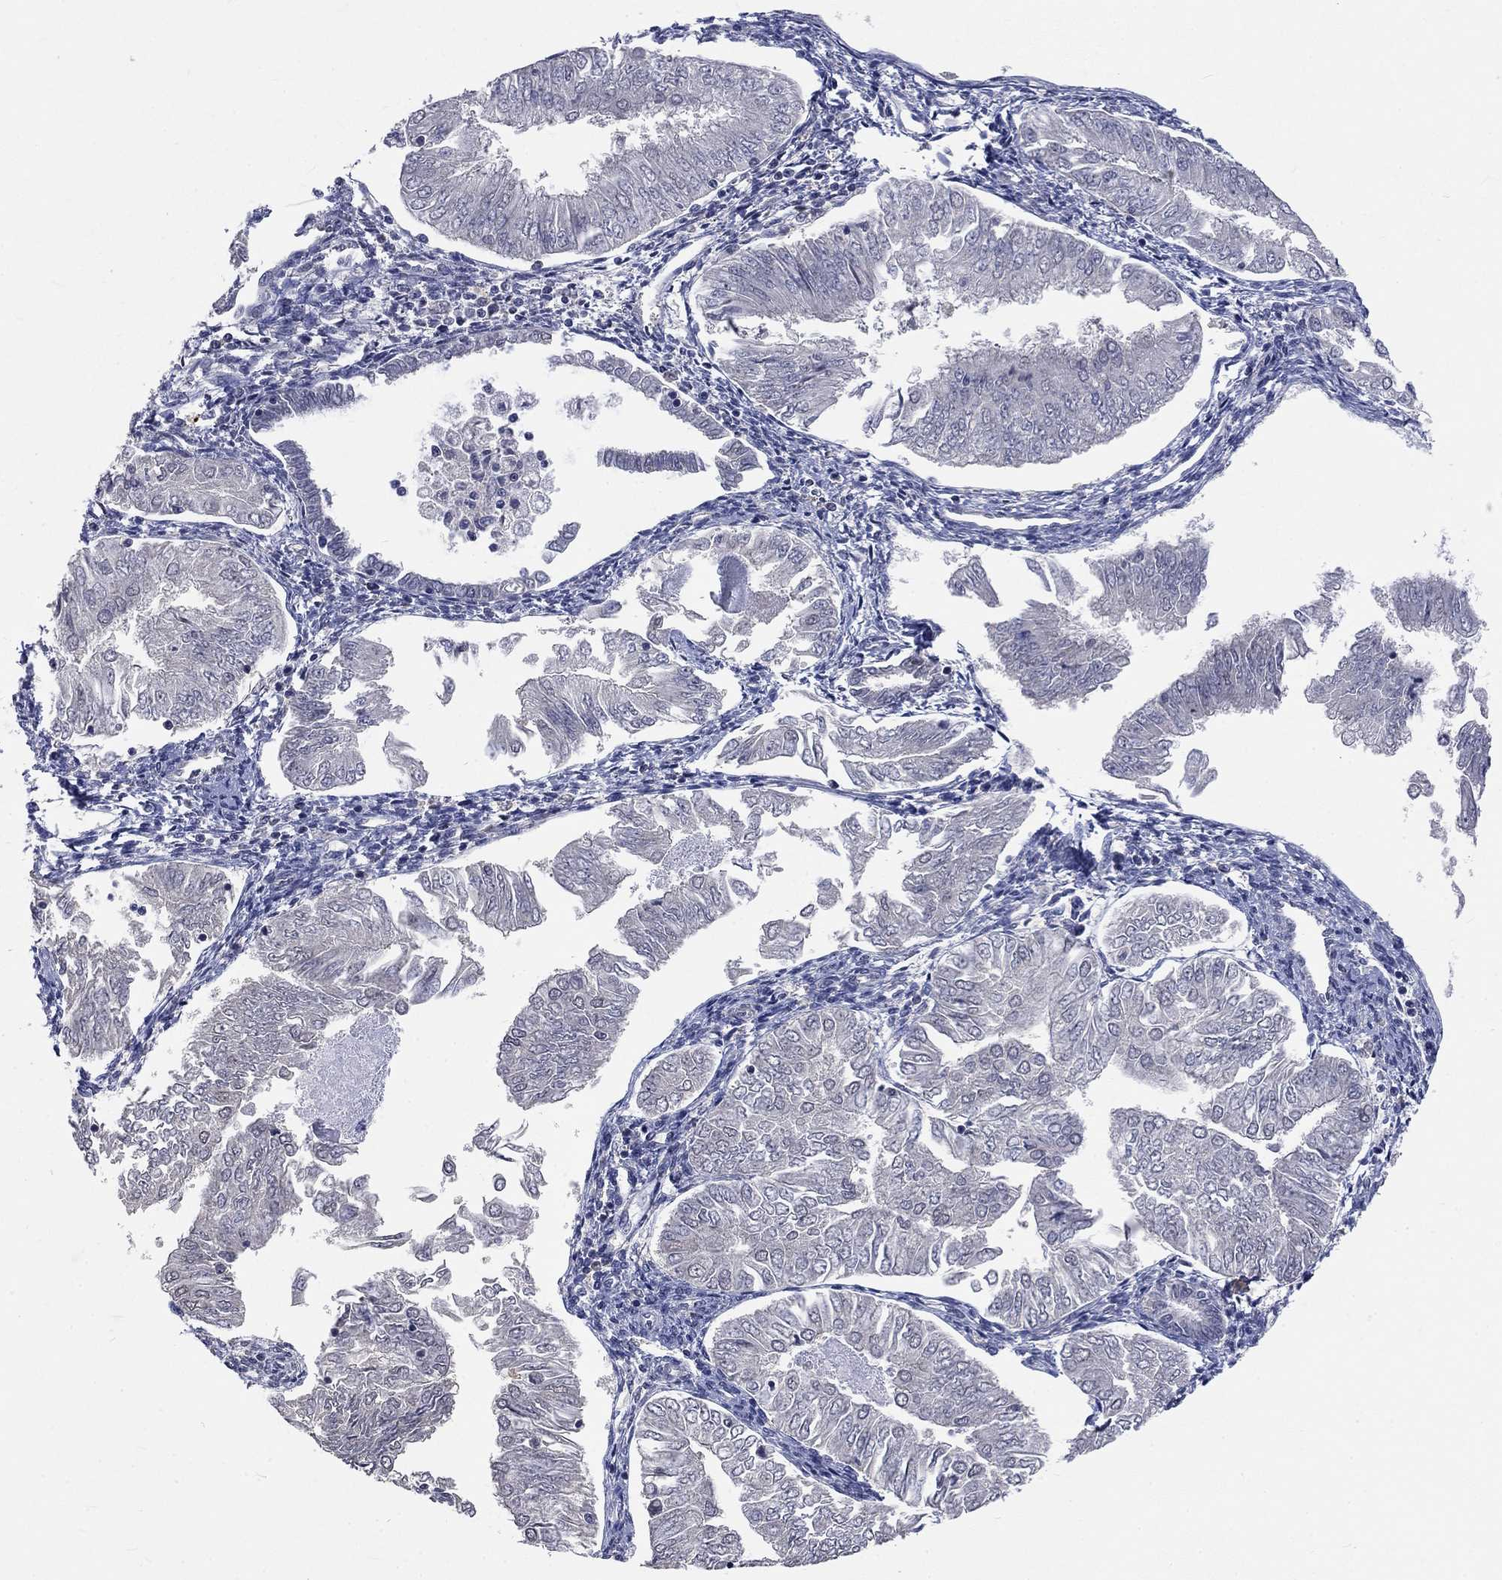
{"staining": {"intensity": "negative", "quantity": "none", "location": "none"}, "tissue": "endometrial cancer", "cell_type": "Tumor cells", "image_type": "cancer", "snomed": [{"axis": "morphology", "description": "Adenocarcinoma, NOS"}, {"axis": "topography", "description": "Endometrium"}], "caption": "This is a photomicrograph of immunohistochemistry (IHC) staining of endometrial cancer (adenocarcinoma), which shows no positivity in tumor cells. (DAB immunohistochemistry (IHC), high magnification).", "gene": "ZBTB18", "patient": {"sex": "female", "age": 53}}